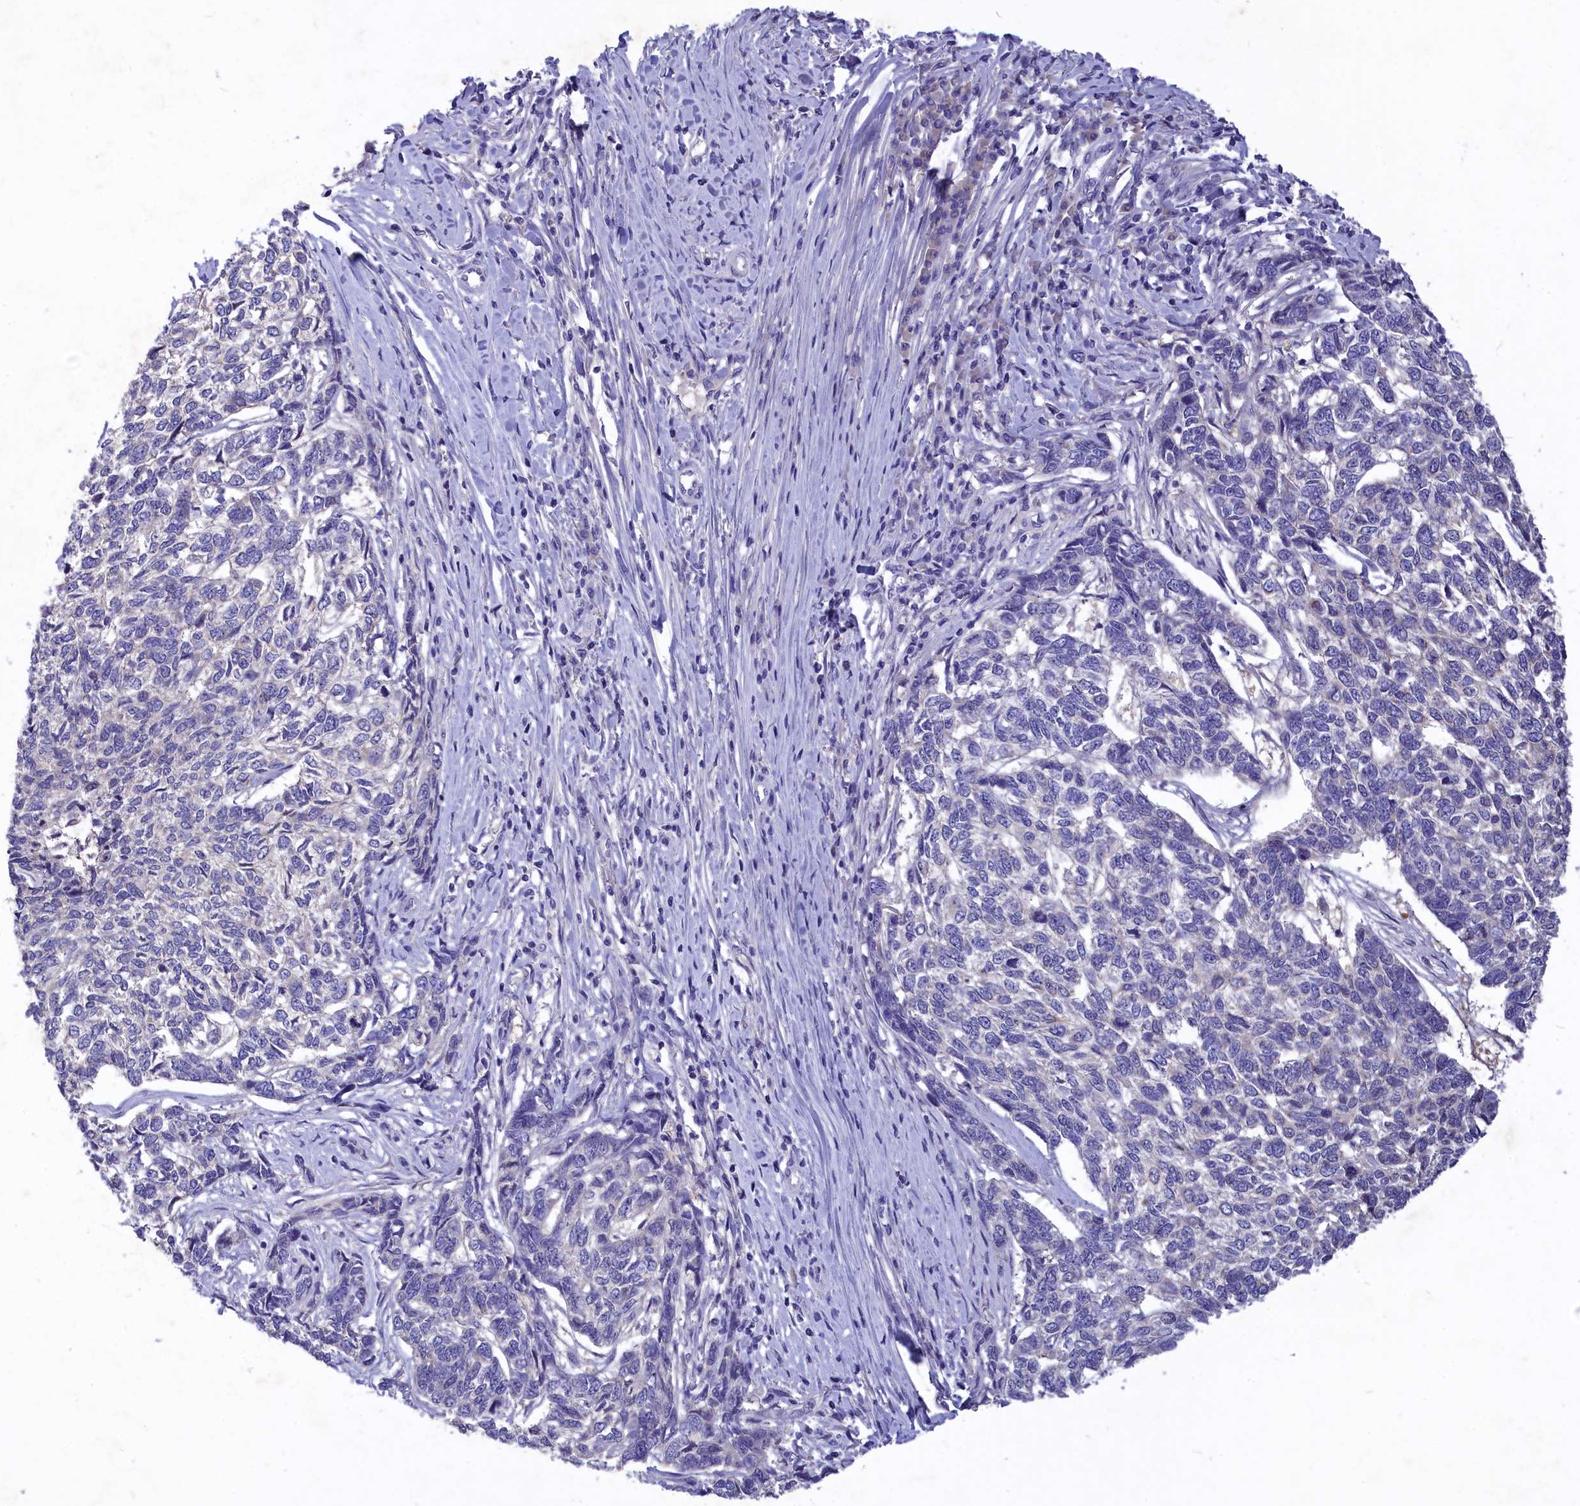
{"staining": {"intensity": "negative", "quantity": "none", "location": "none"}, "tissue": "skin cancer", "cell_type": "Tumor cells", "image_type": "cancer", "snomed": [{"axis": "morphology", "description": "Basal cell carcinoma"}, {"axis": "topography", "description": "Skin"}], "caption": "DAB (3,3'-diaminobenzidine) immunohistochemical staining of skin basal cell carcinoma reveals no significant positivity in tumor cells.", "gene": "DEFB119", "patient": {"sex": "female", "age": 65}}